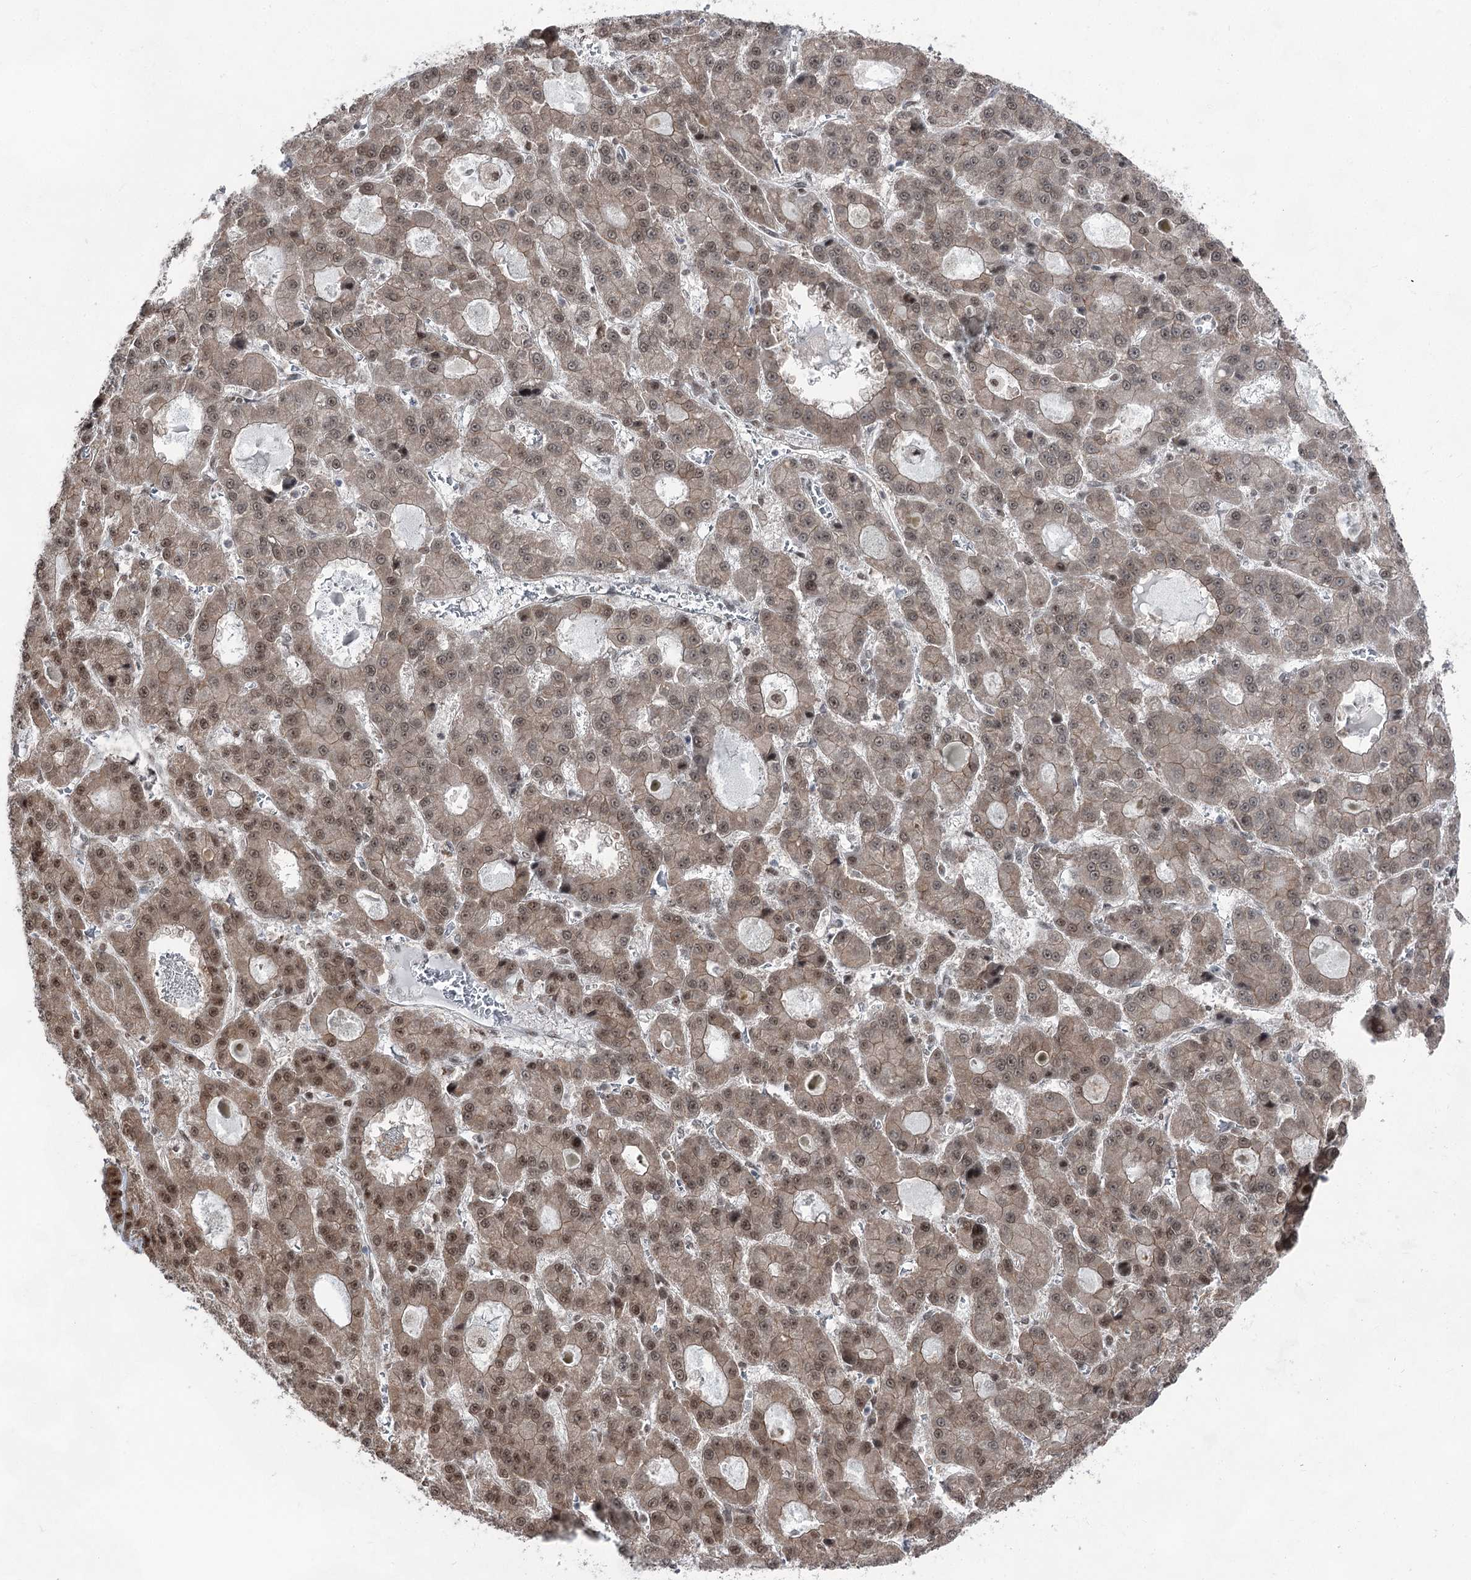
{"staining": {"intensity": "moderate", "quantity": "25%-75%", "location": "cytoplasmic/membranous,nuclear"}, "tissue": "liver cancer", "cell_type": "Tumor cells", "image_type": "cancer", "snomed": [{"axis": "morphology", "description": "Carcinoma, Hepatocellular, NOS"}, {"axis": "topography", "description": "Liver"}], "caption": "Tumor cells reveal medium levels of moderate cytoplasmic/membranous and nuclear staining in about 25%-75% of cells in hepatocellular carcinoma (liver). The staining was performed using DAB, with brown indicating positive protein expression. Nuclei are stained blue with hematoxylin.", "gene": "ZCCHC8", "patient": {"sex": "male", "age": 70}}